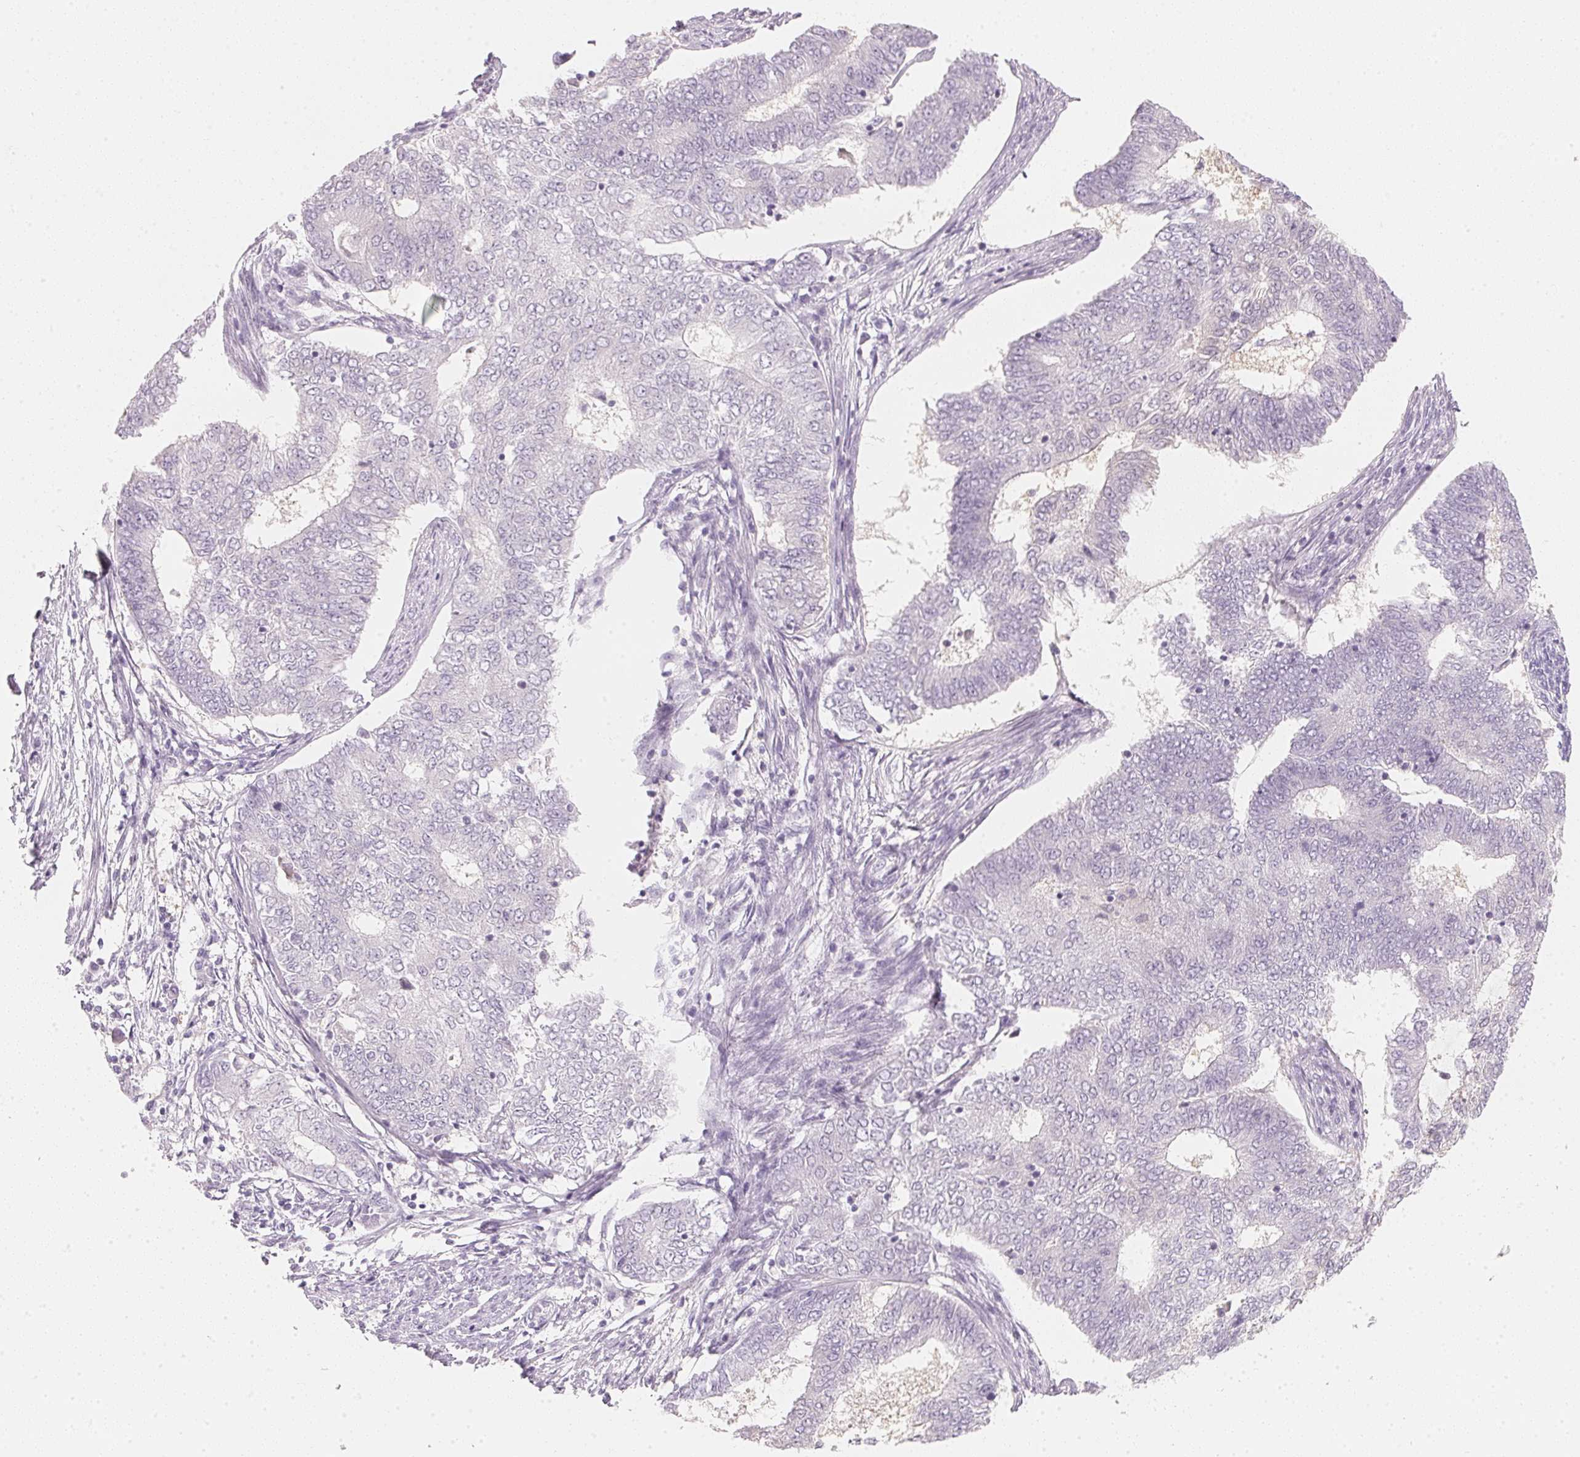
{"staining": {"intensity": "negative", "quantity": "none", "location": "none"}, "tissue": "endometrial cancer", "cell_type": "Tumor cells", "image_type": "cancer", "snomed": [{"axis": "morphology", "description": "Adenocarcinoma, NOS"}, {"axis": "topography", "description": "Endometrium"}], "caption": "Immunohistochemistry photomicrograph of neoplastic tissue: human endometrial cancer (adenocarcinoma) stained with DAB (3,3'-diaminobenzidine) displays no significant protein positivity in tumor cells. (Brightfield microscopy of DAB IHC at high magnification).", "gene": "CFAP276", "patient": {"sex": "female", "age": 62}}